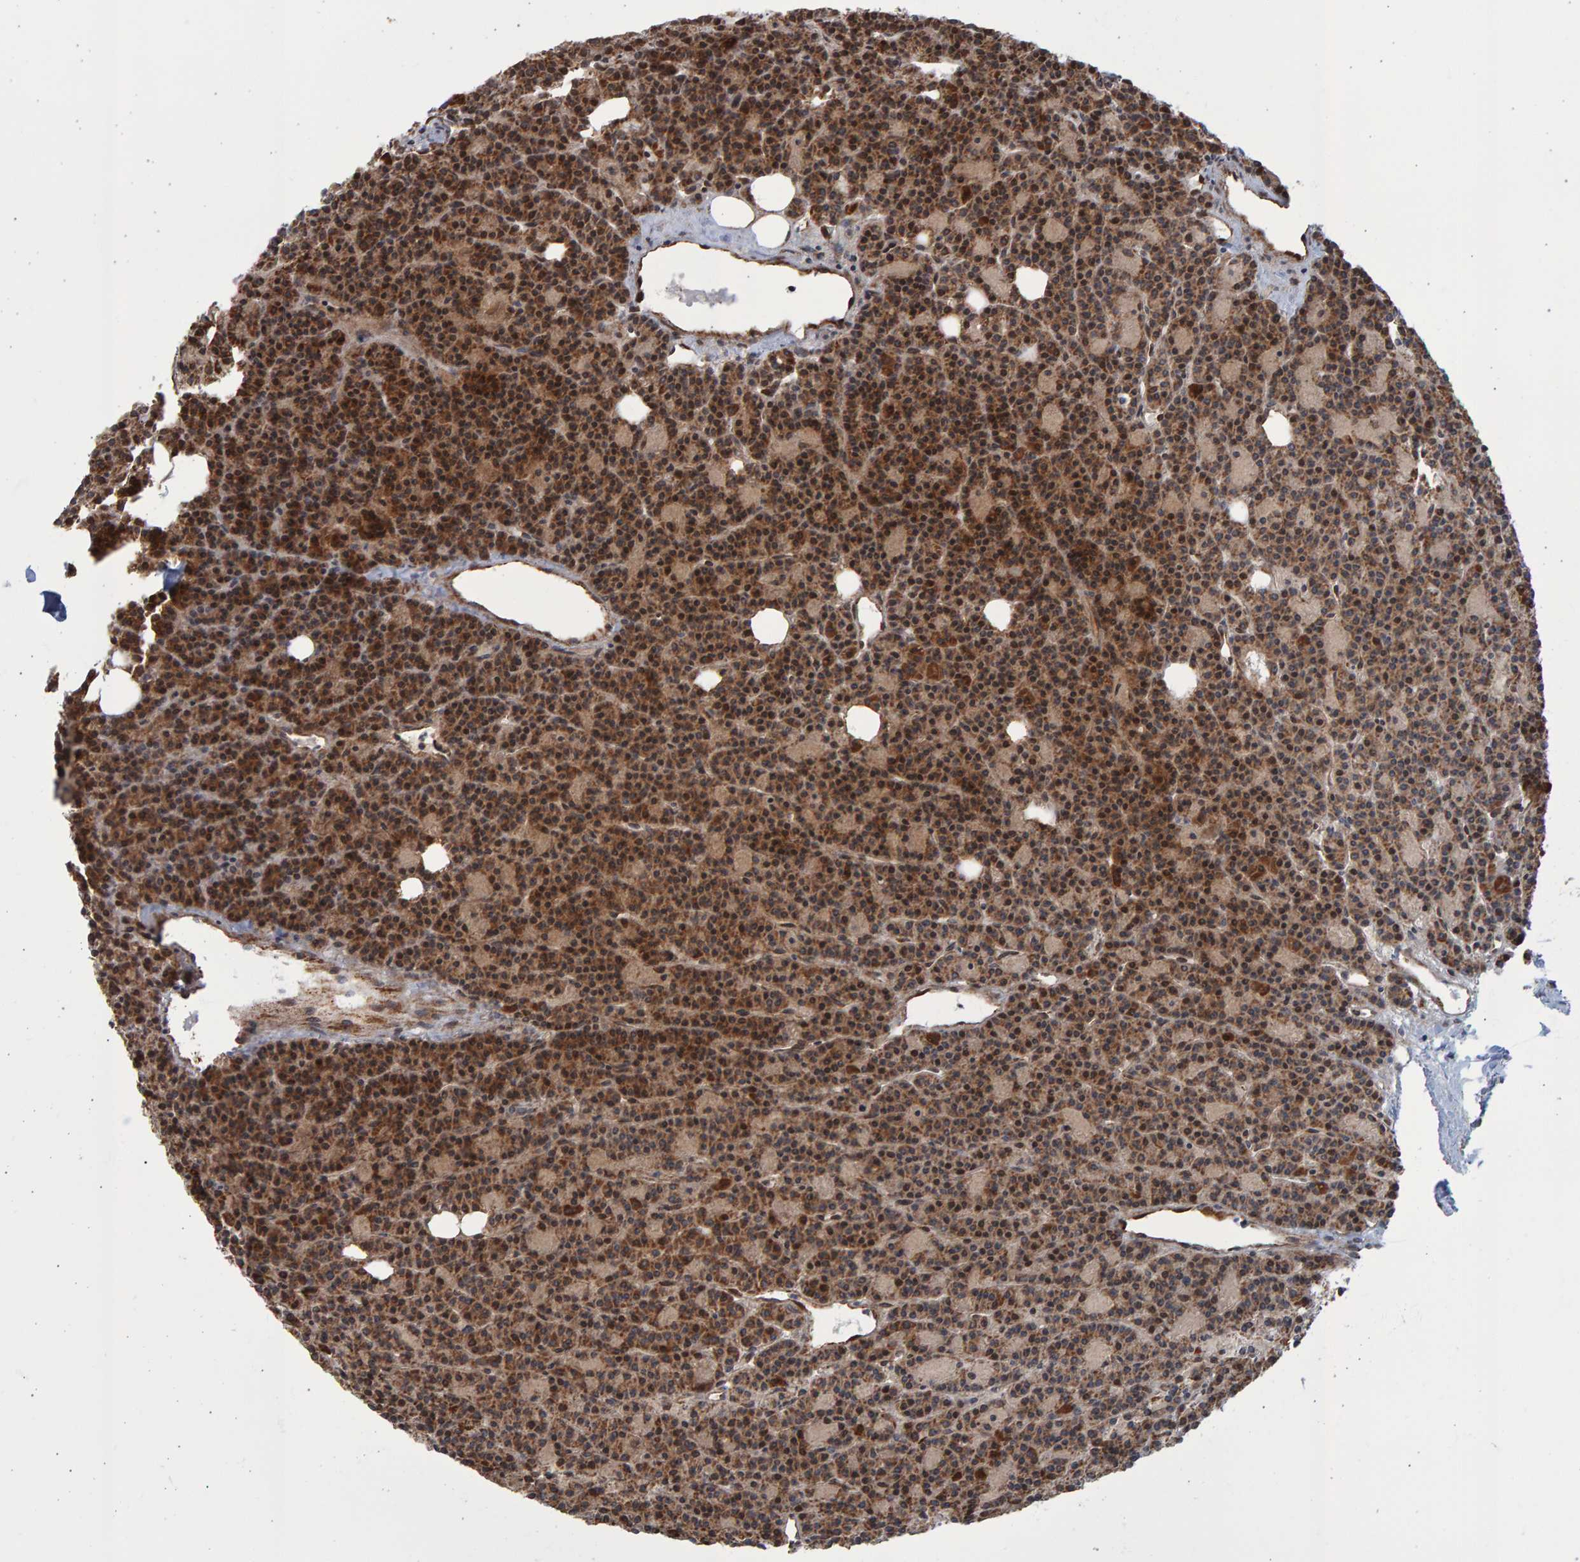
{"staining": {"intensity": "moderate", "quantity": ">75%", "location": "cytoplasmic/membranous"}, "tissue": "parathyroid gland", "cell_type": "Glandular cells", "image_type": "normal", "snomed": [{"axis": "morphology", "description": "Normal tissue, NOS"}, {"axis": "morphology", "description": "Adenoma, NOS"}, {"axis": "topography", "description": "Parathyroid gland"}], "caption": "Immunohistochemical staining of benign human parathyroid gland shows >75% levels of moderate cytoplasmic/membranous protein positivity in approximately >75% of glandular cells.", "gene": "LRBA", "patient": {"sex": "female", "age": 57}}